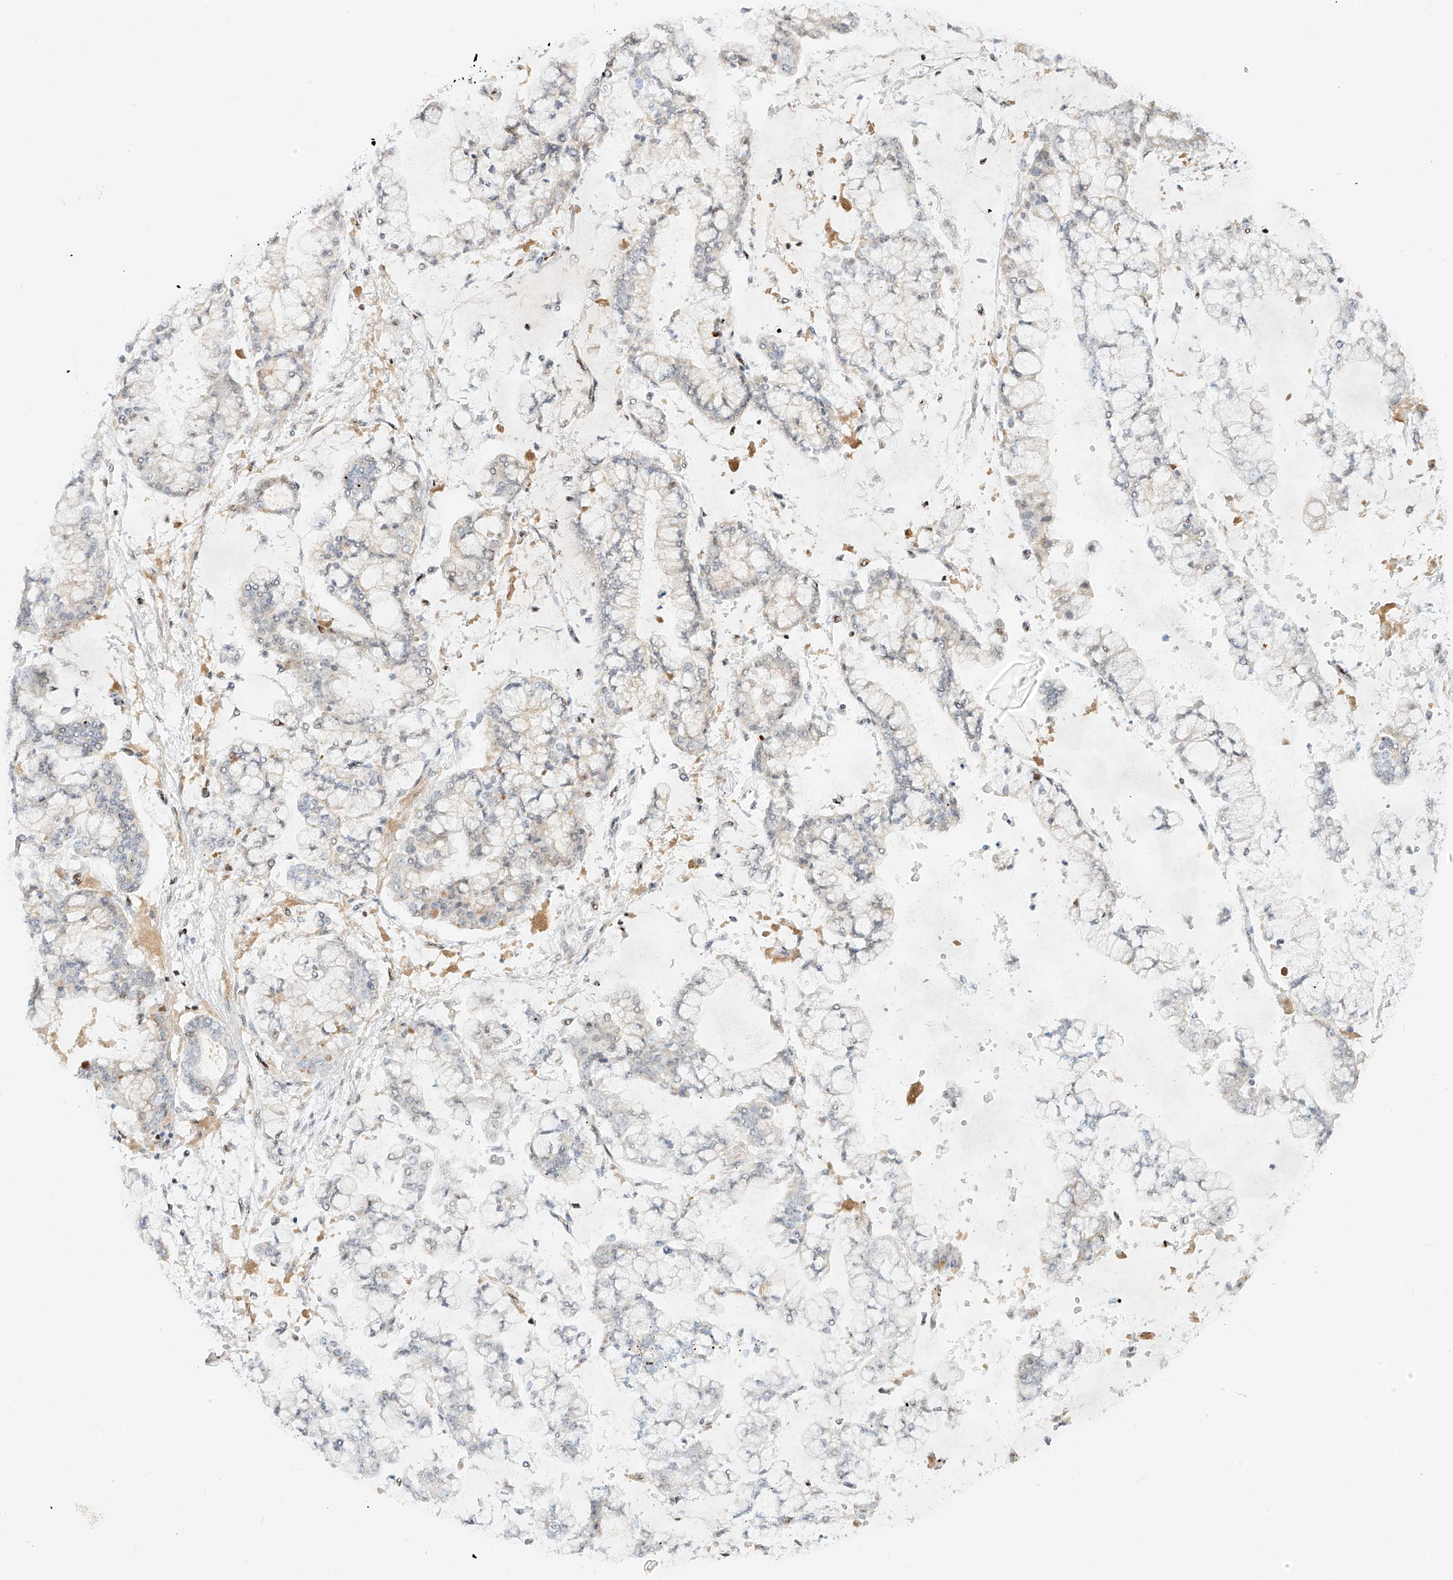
{"staining": {"intensity": "negative", "quantity": "none", "location": "none"}, "tissue": "stomach cancer", "cell_type": "Tumor cells", "image_type": "cancer", "snomed": [{"axis": "morphology", "description": "Normal tissue, NOS"}, {"axis": "morphology", "description": "Adenocarcinoma, NOS"}, {"axis": "topography", "description": "Stomach, upper"}, {"axis": "topography", "description": "Stomach"}], "caption": "Immunohistochemical staining of stomach cancer (adenocarcinoma) exhibits no significant expression in tumor cells.", "gene": "NHSL1", "patient": {"sex": "male", "age": 76}}